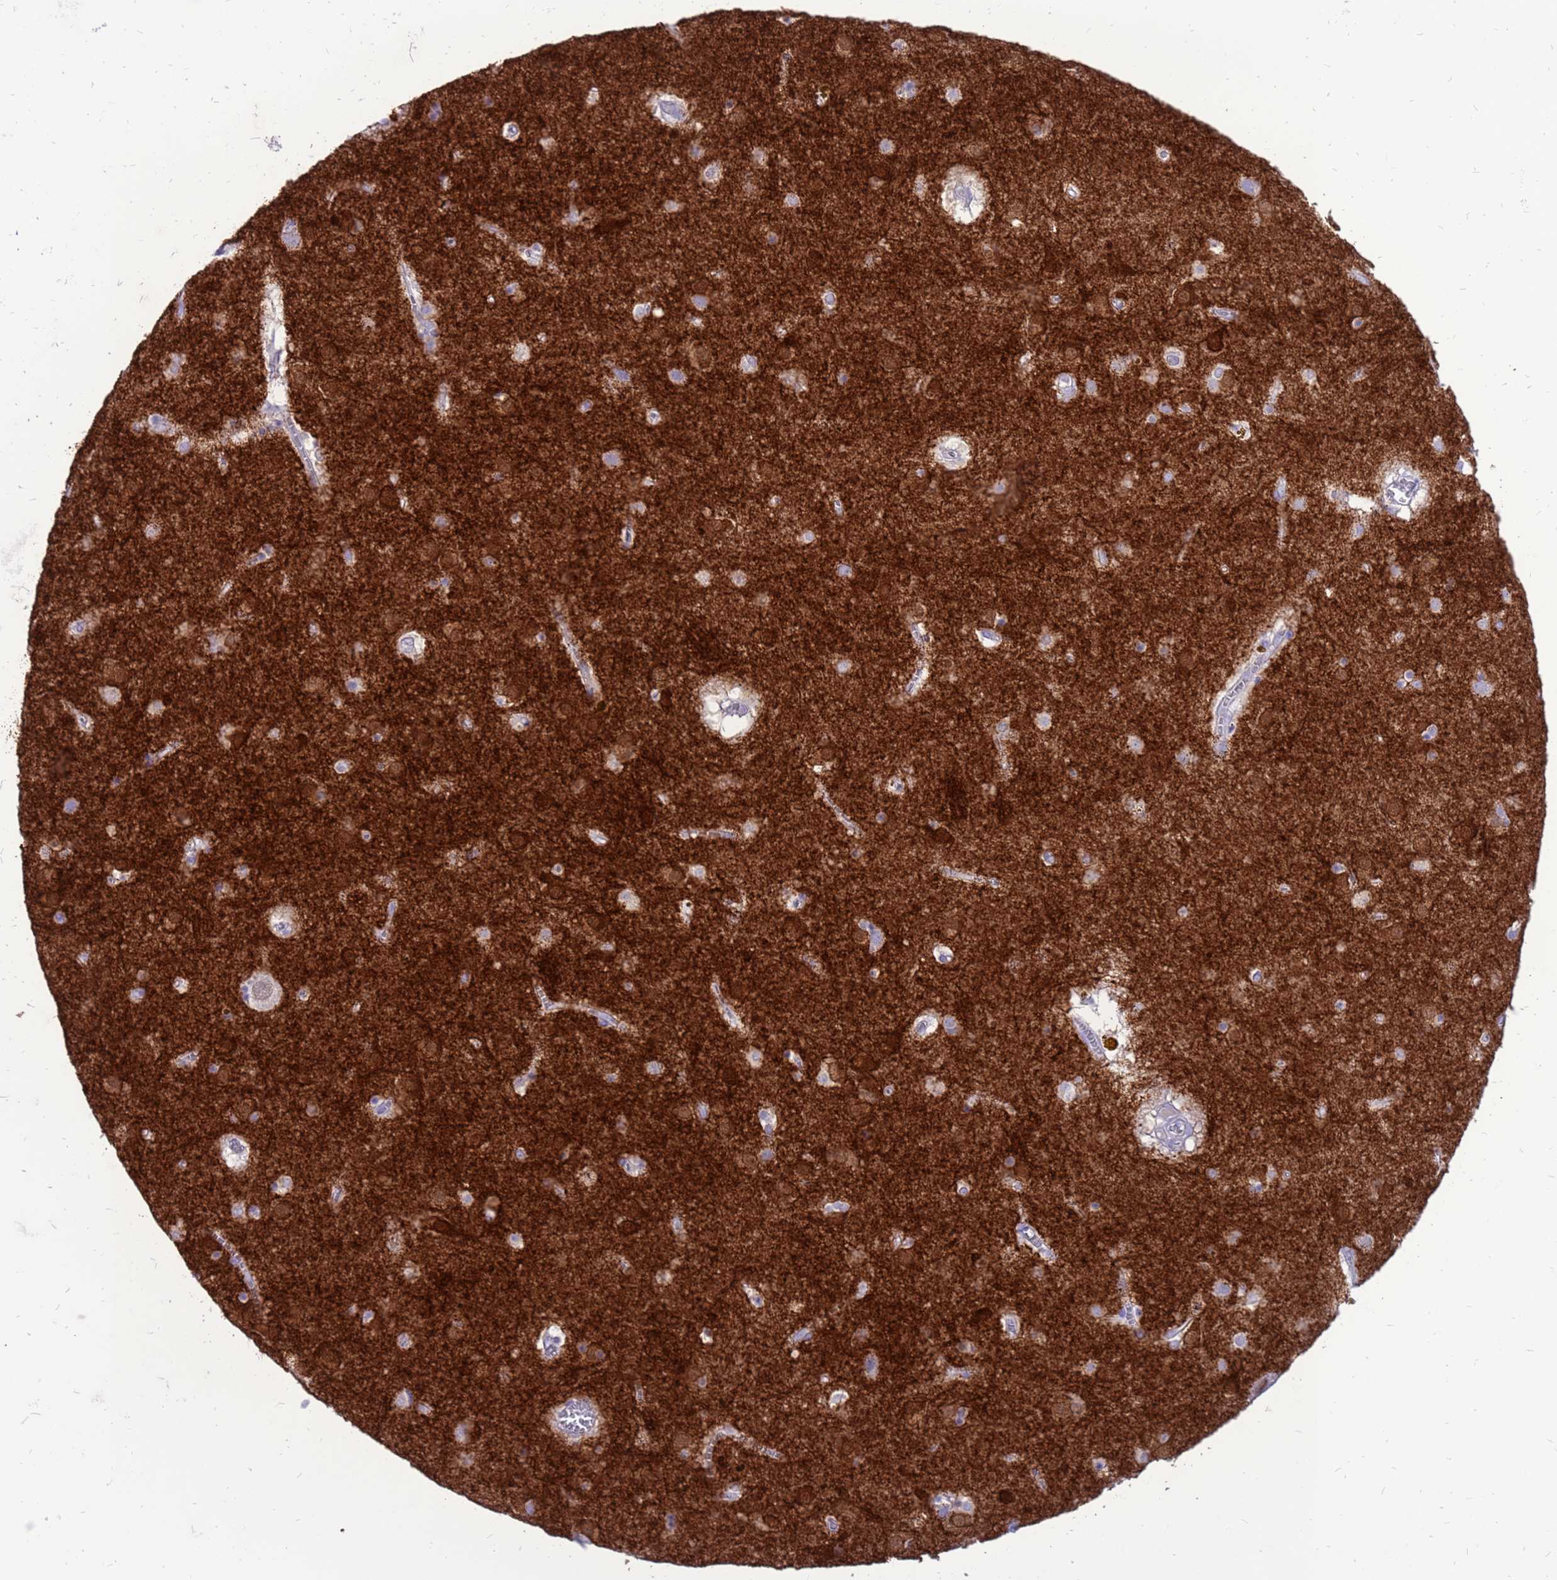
{"staining": {"intensity": "negative", "quantity": "none", "location": "none"}, "tissue": "caudate", "cell_type": "Glial cells", "image_type": "normal", "snomed": [{"axis": "morphology", "description": "Normal tissue, NOS"}, {"axis": "topography", "description": "Lateral ventricle wall"}], "caption": "Immunohistochemistry (IHC) of unremarkable caudate displays no staining in glial cells.", "gene": "PDE10A", "patient": {"sex": "male", "age": 70}}